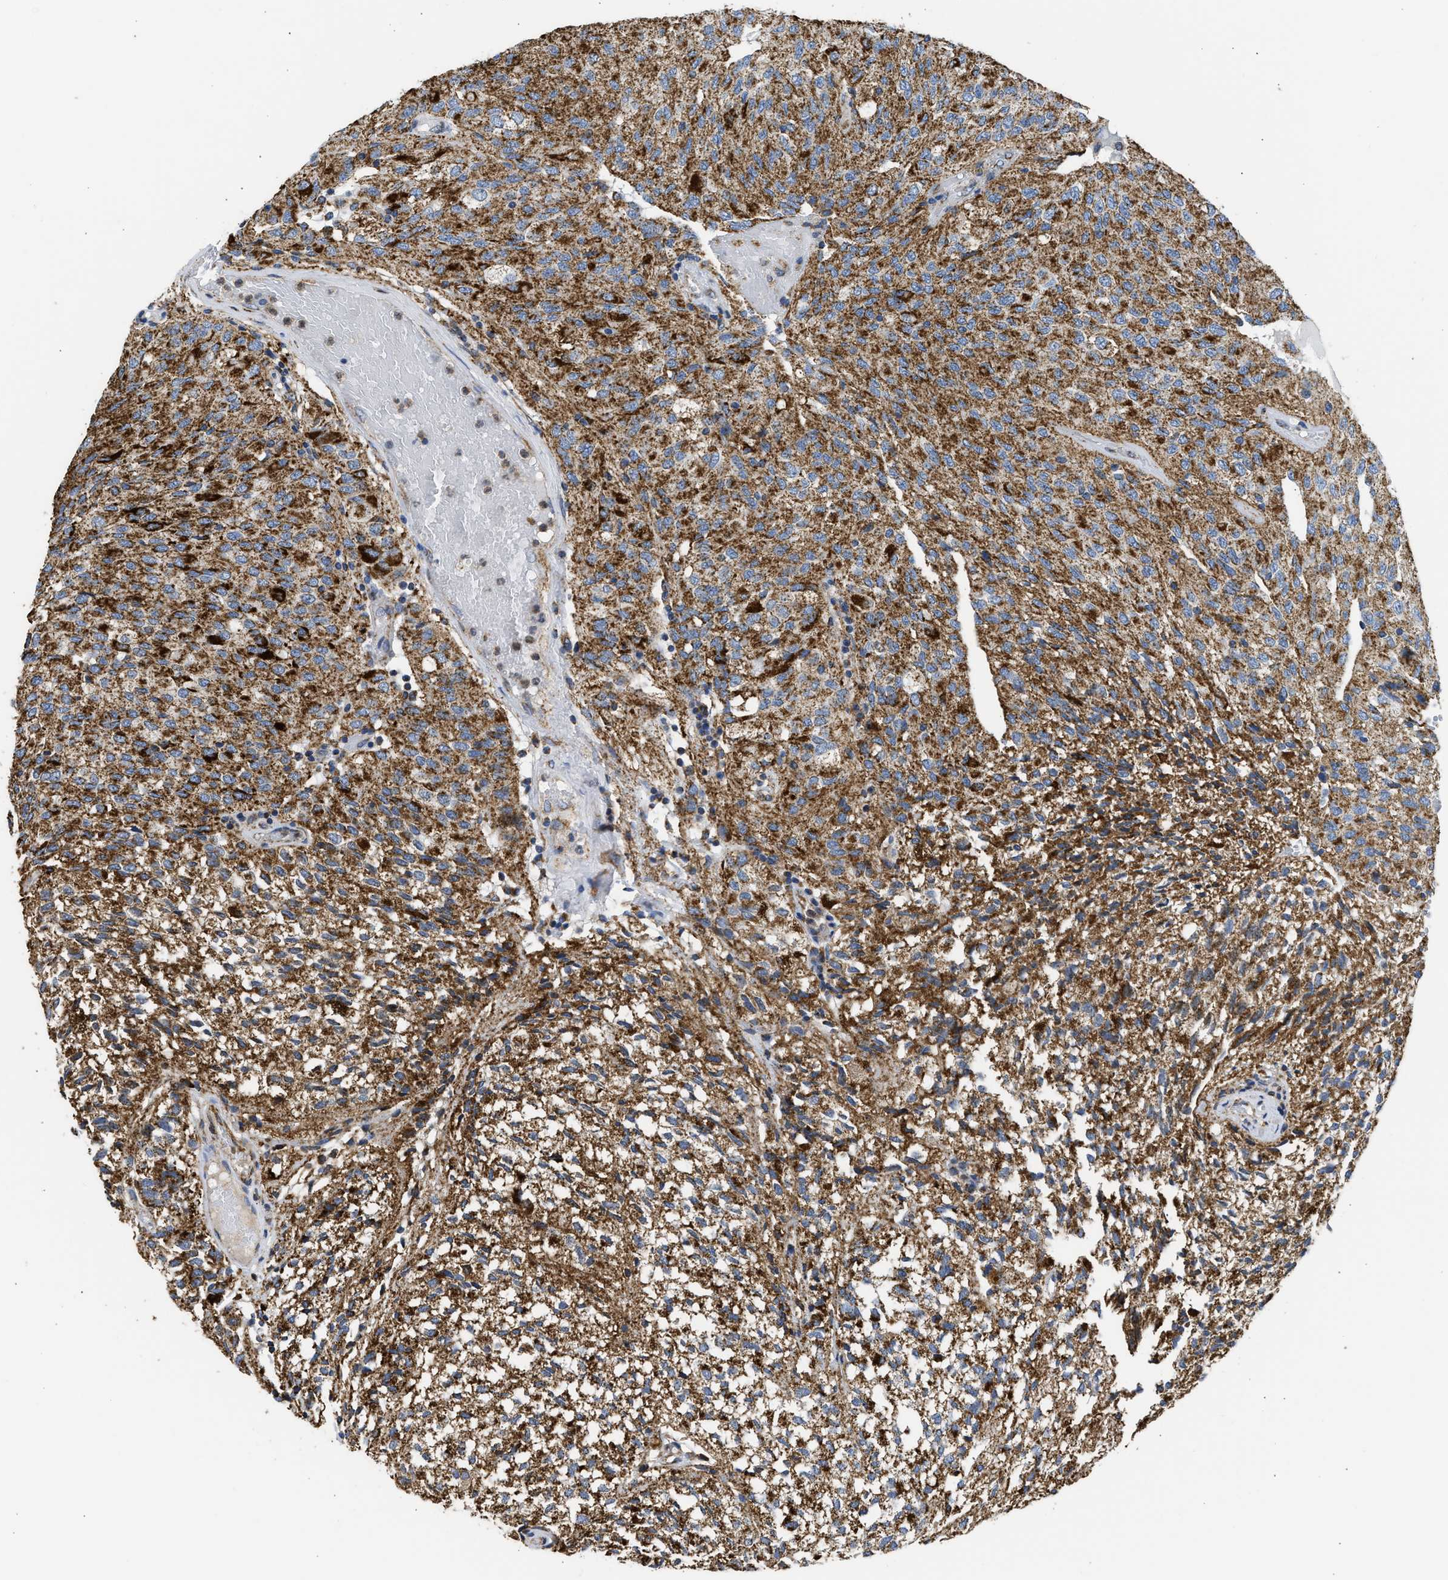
{"staining": {"intensity": "strong", "quantity": ">75%", "location": "cytoplasmic/membranous"}, "tissue": "glioma", "cell_type": "Tumor cells", "image_type": "cancer", "snomed": [{"axis": "morphology", "description": "Glioma, malignant, High grade"}, {"axis": "topography", "description": "Brain"}], "caption": "IHC photomicrograph of neoplastic tissue: human glioma stained using IHC reveals high levels of strong protein expression localized specifically in the cytoplasmic/membranous of tumor cells, appearing as a cytoplasmic/membranous brown color.", "gene": "CYCS", "patient": {"sex": "male", "age": 32}}